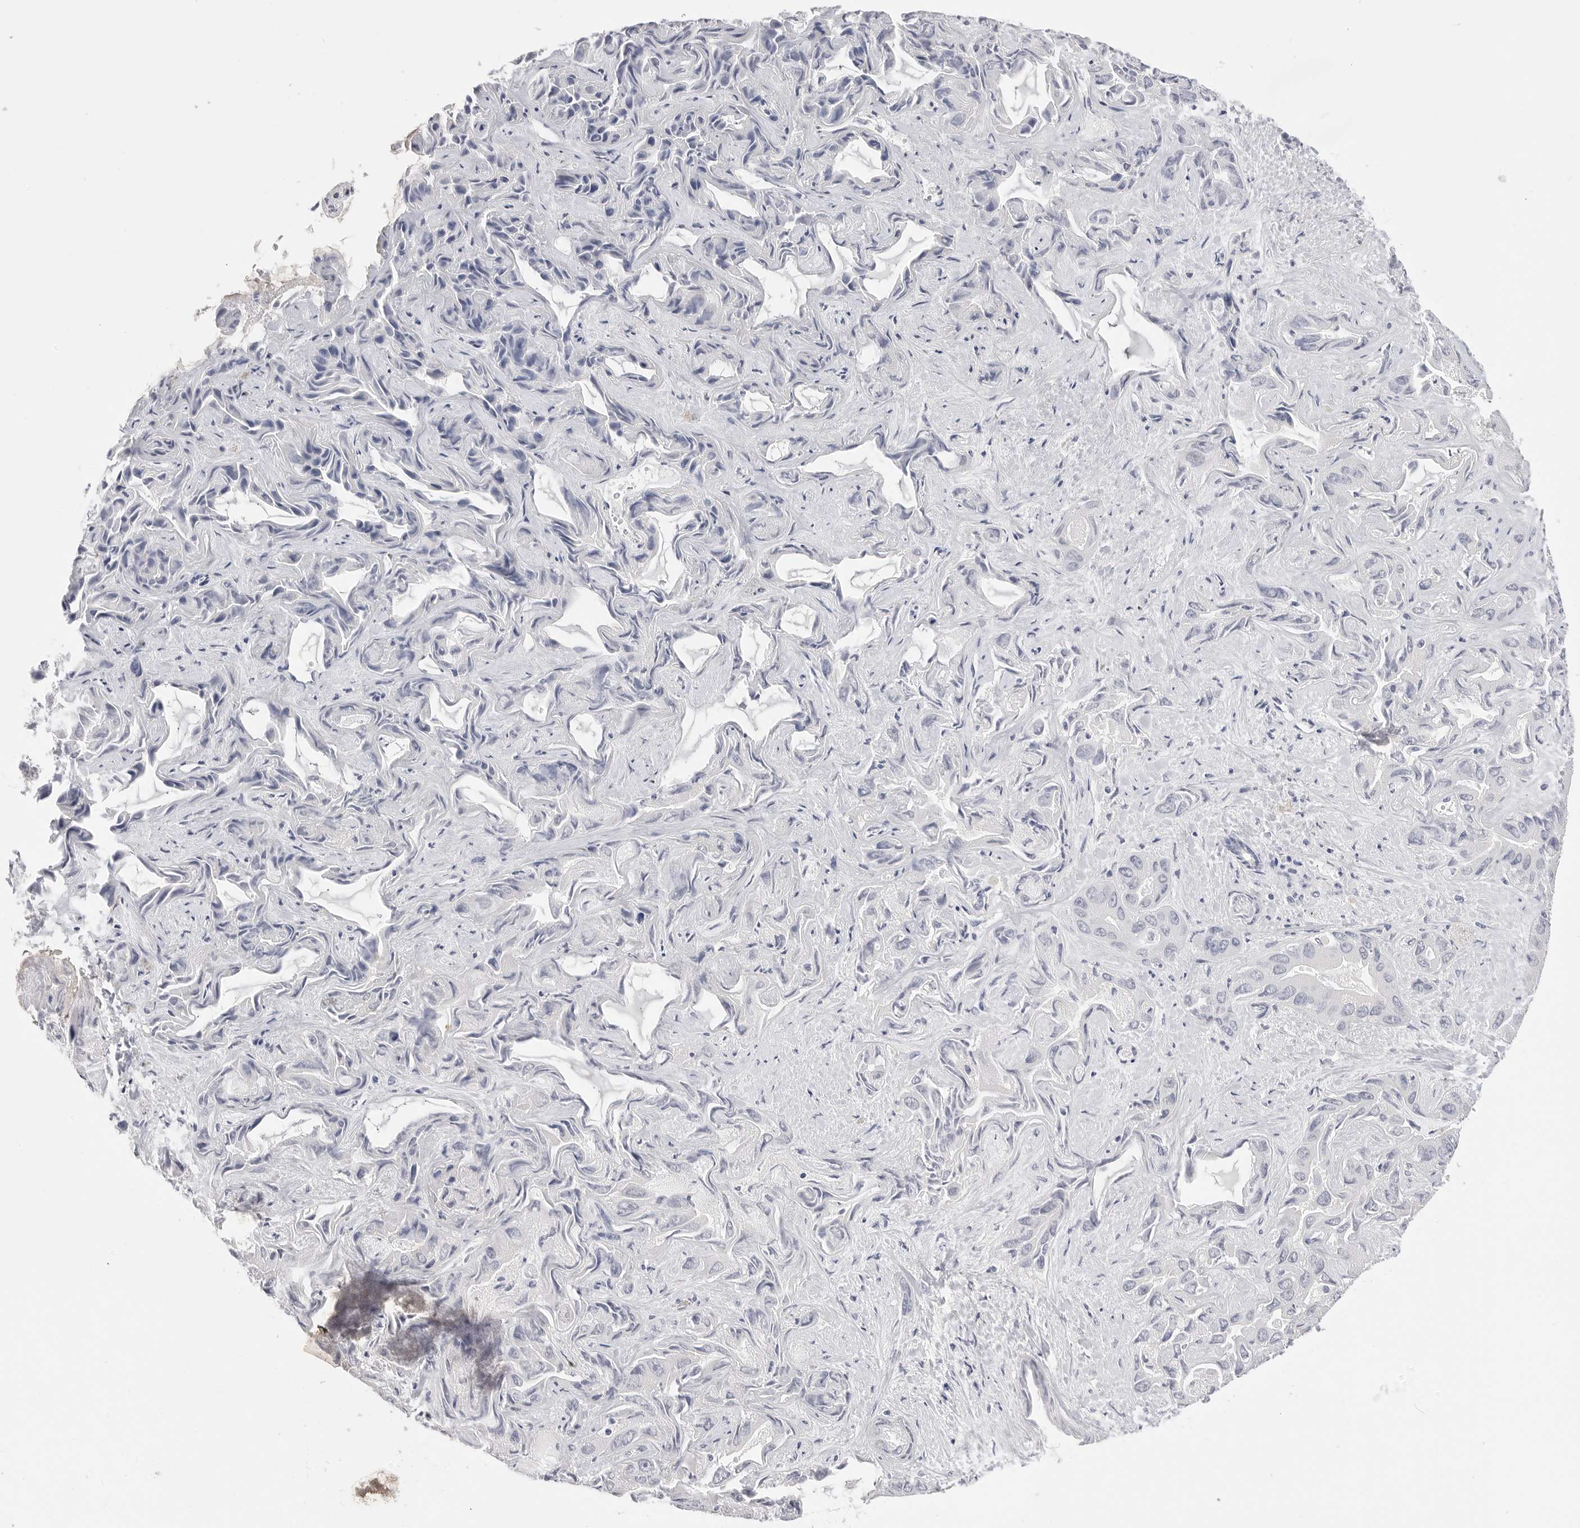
{"staining": {"intensity": "negative", "quantity": "none", "location": "none"}, "tissue": "liver cancer", "cell_type": "Tumor cells", "image_type": "cancer", "snomed": [{"axis": "morphology", "description": "Cholangiocarcinoma"}, {"axis": "topography", "description": "Liver"}], "caption": "Immunohistochemistry (IHC) image of neoplastic tissue: human liver cholangiocarcinoma stained with DAB displays no significant protein expression in tumor cells. (DAB (3,3'-diaminobenzidine) immunohistochemistry with hematoxylin counter stain).", "gene": "FBN2", "patient": {"sex": "female", "age": 52}}